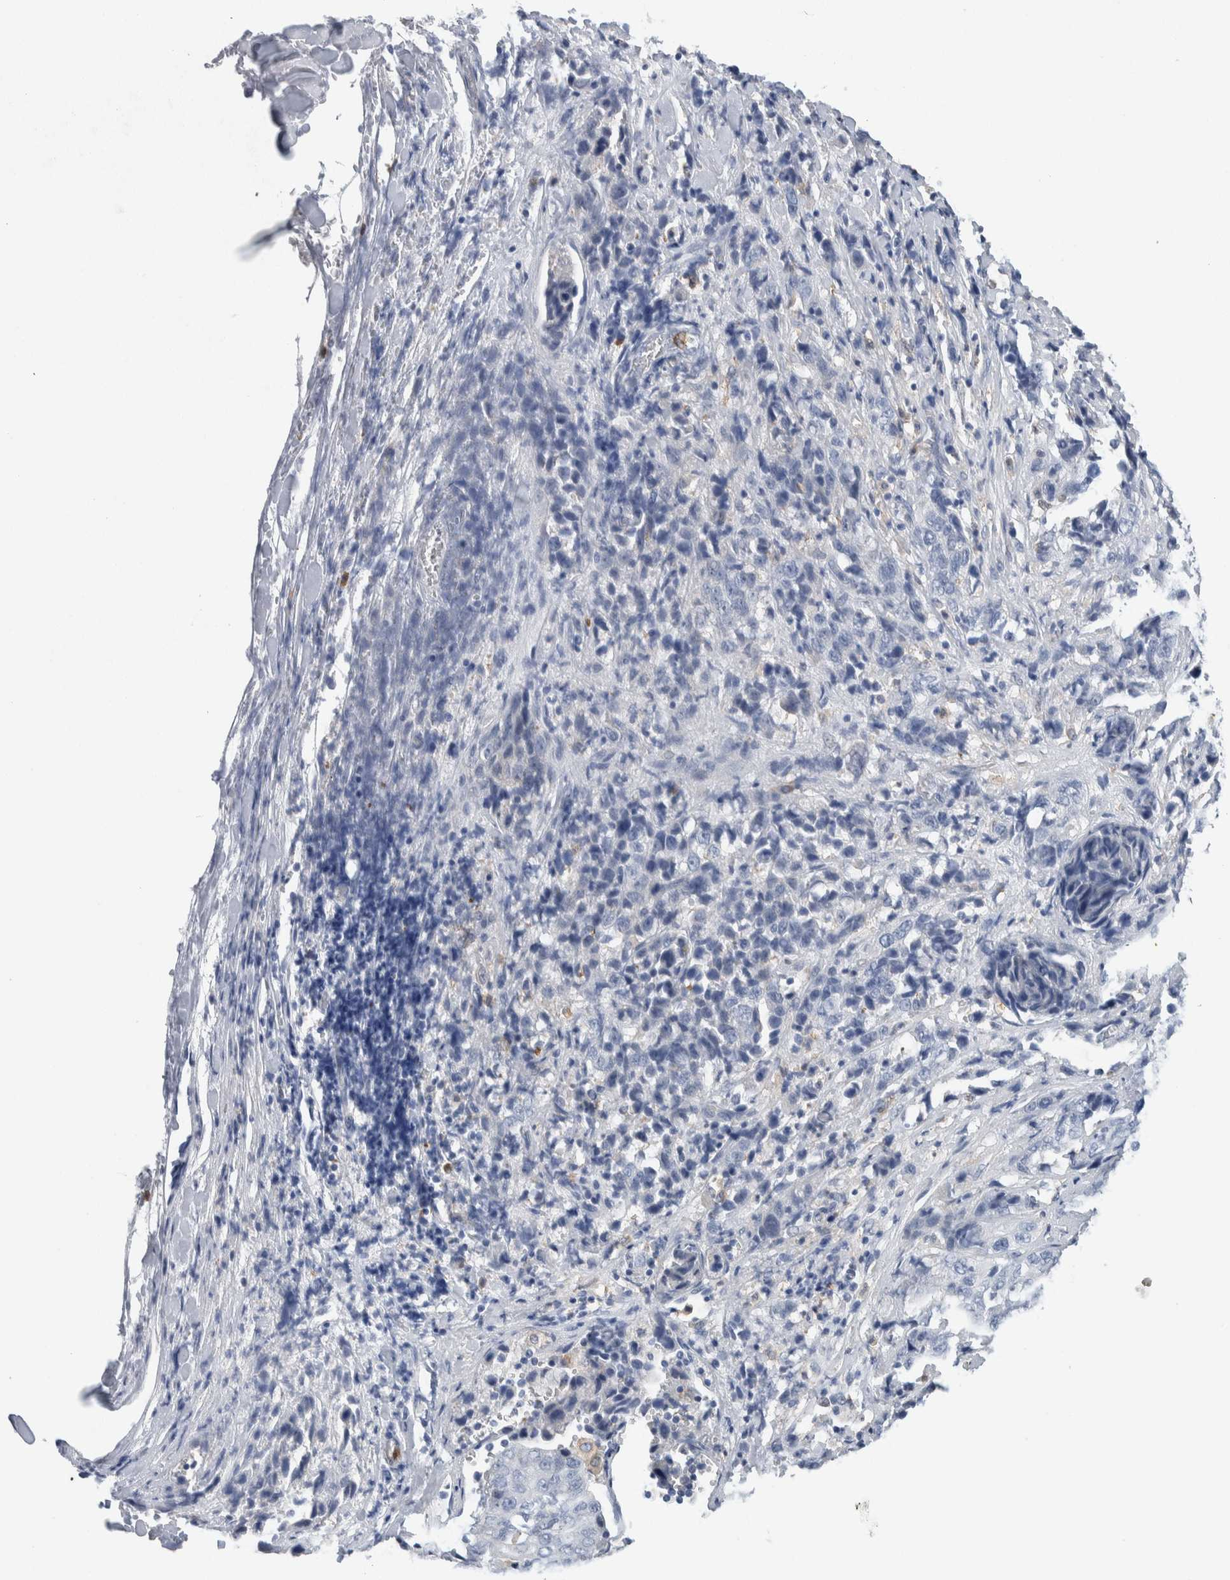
{"staining": {"intensity": "negative", "quantity": "none", "location": "none"}, "tissue": "stomach cancer", "cell_type": "Tumor cells", "image_type": "cancer", "snomed": [{"axis": "morphology", "description": "Adenocarcinoma, NOS"}, {"axis": "topography", "description": "Stomach"}], "caption": "The IHC photomicrograph has no significant positivity in tumor cells of stomach cancer (adenocarcinoma) tissue.", "gene": "NCF2", "patient": {"sex": "male", "age": 48}}